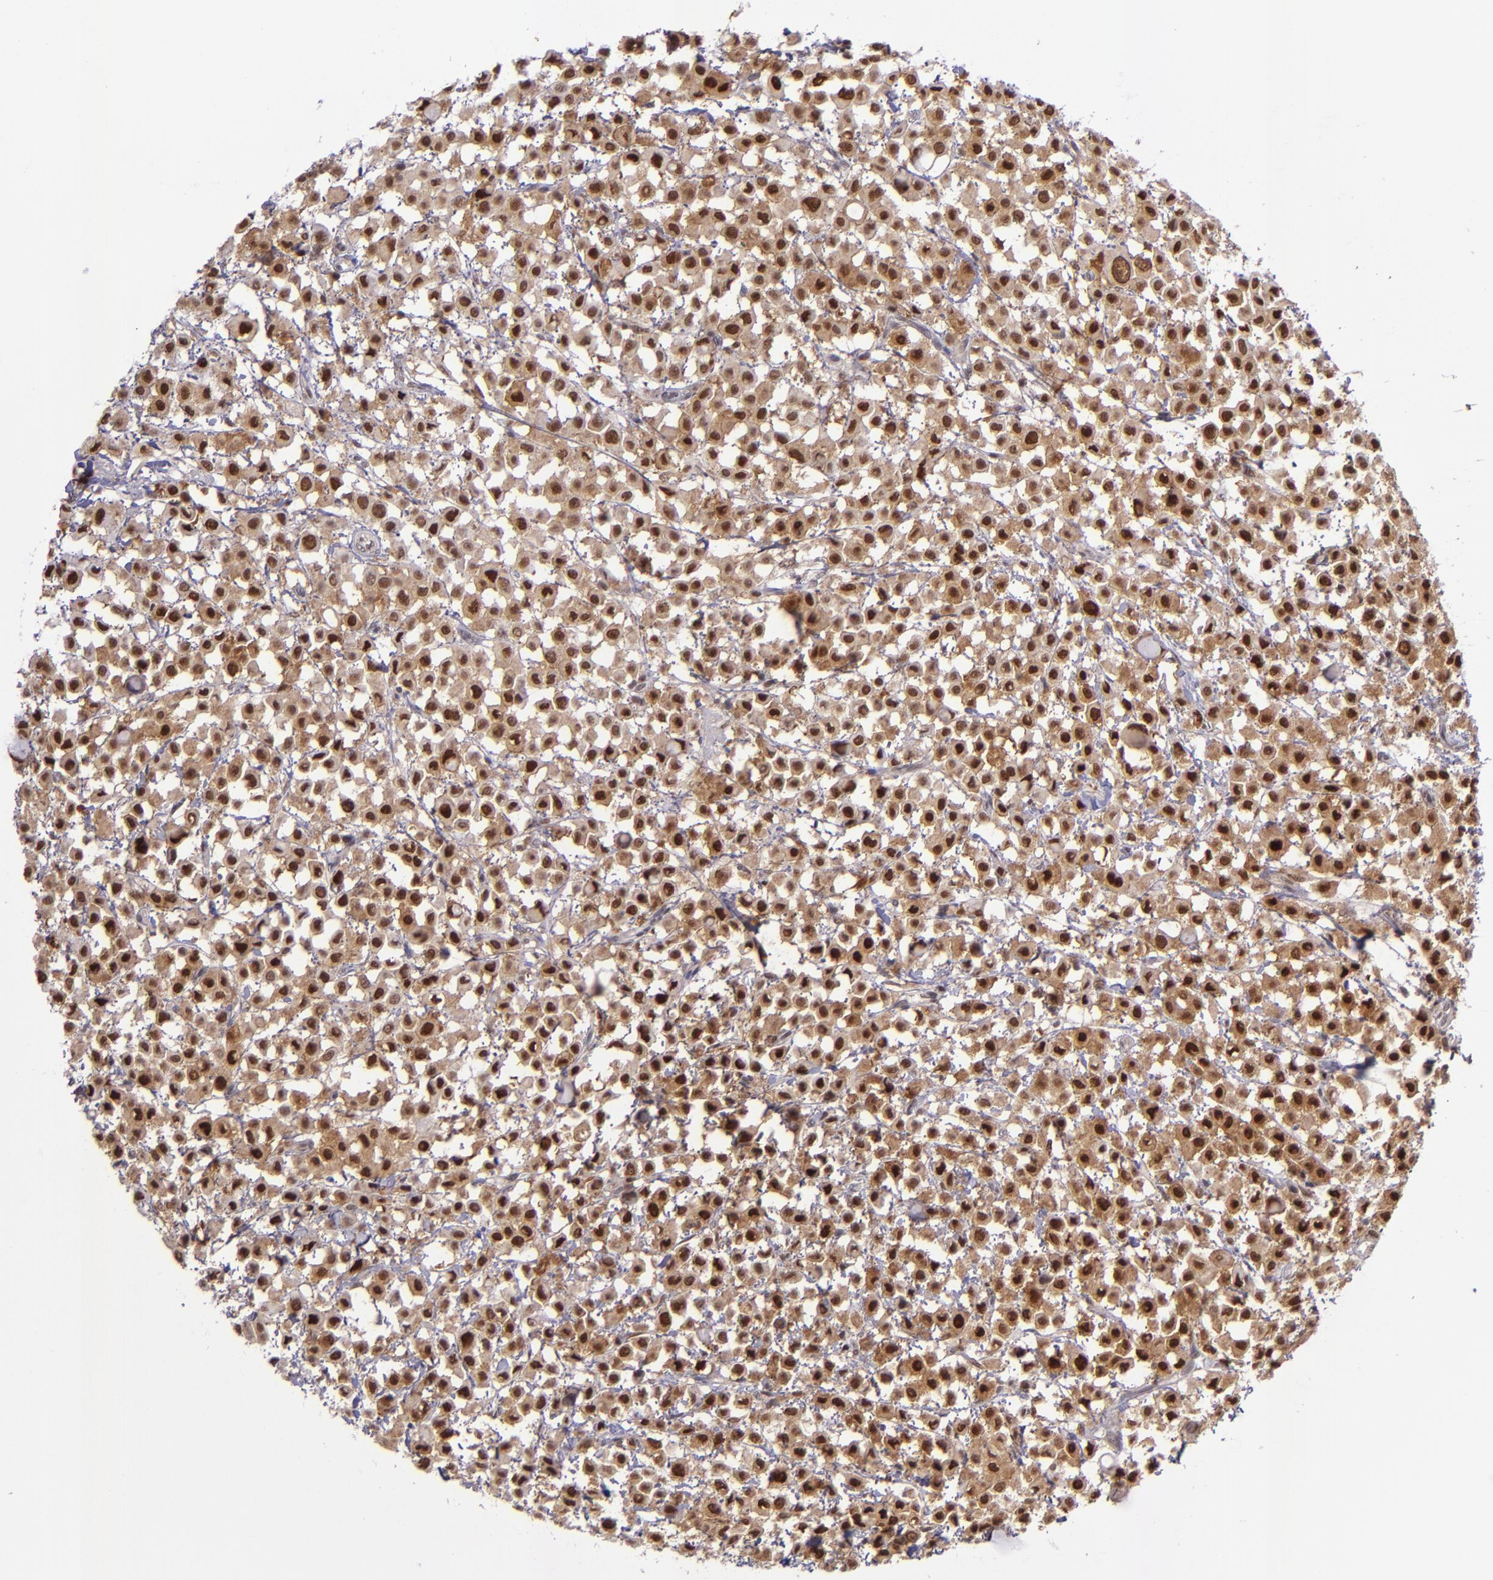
{"staining": {"intensity": "strong", "quantity": ">75%", "location": "cytoplasmic/membranous,nuclear"}, "tissue": "breast cancer", "cell_type": "Tumor cells", "image_type": "cancer", "snomed": [{"axis": "morphology", "description": "Lobular carcinoma"}, {"axis": "topography", "description": "Breast"}], "caption": "Immunohistochemical staining of human breast lobular carcinoma reveals strong cytoplasmic/membranous and nuclear protein staining in about >75% of tumor cells.", "gene": "BAG1", "patient": {"sex": "female", "age": 85}}